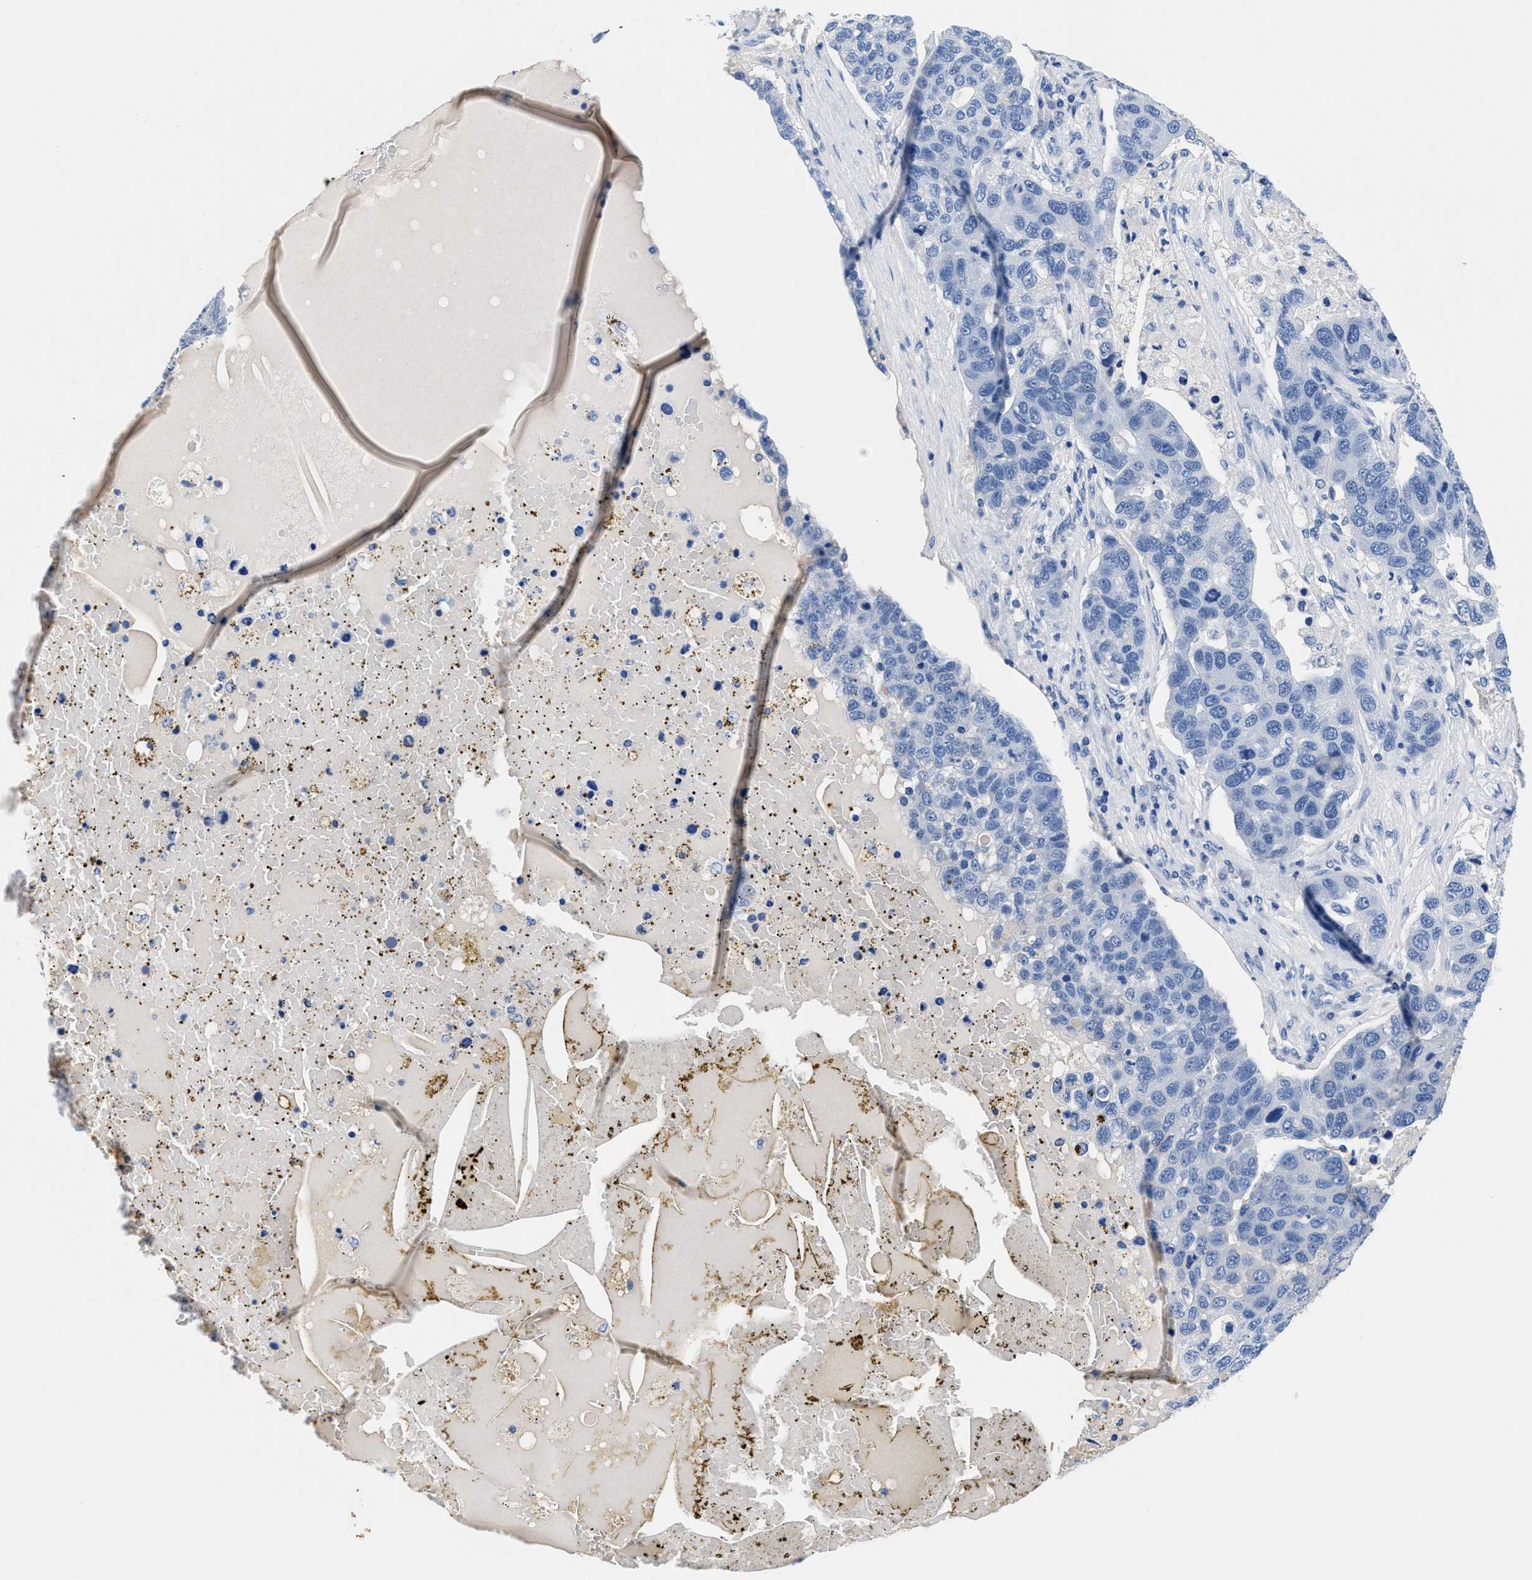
{"staining": {"intensity": "negative", "quantity": "none", "location": "none"}, "tissue": "pancreatic cancer", "cell_type": "Tumor cells", "image_type": "cancer", "snomed": [{"axis": "morphology", "description": "Adenocarcinoma, NOS"}, {"axis": "topography", "description": "Pancreas"}], "caption": "This is a micrograph of immunohistochemistry staining of pancreatic cancer (adenocarcinoma), which shows no expression in tumor cells.", "gene": "SLFN13", "patient": {"sex": "female", "age": 61}}